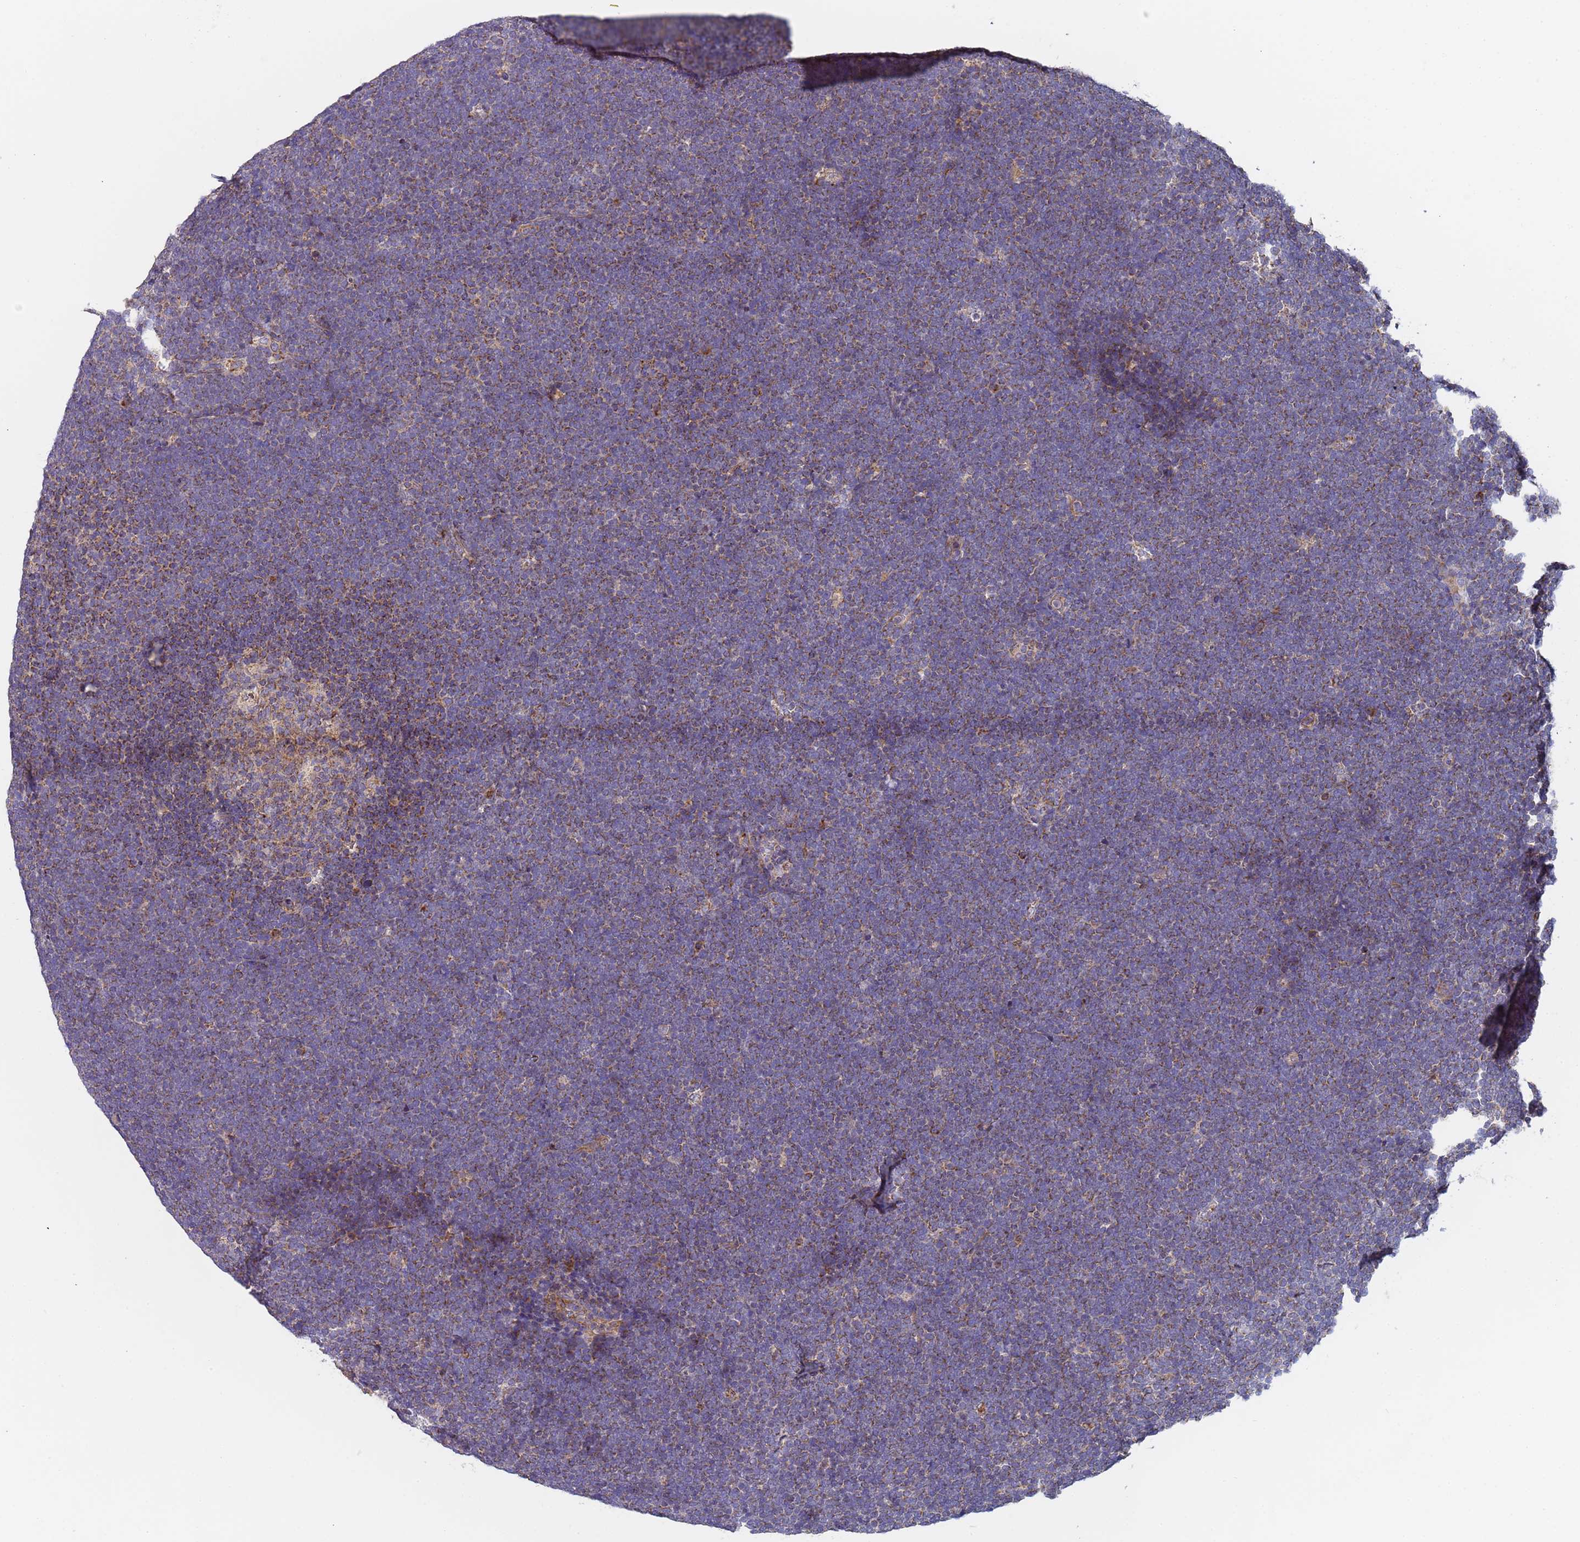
{"staining": {"intensity": "weak", "quantity": "25%-75%", "location": "cytoplasmic/membranous"}, "tissue": "lymphoma", "cell_type": "Tumor cells", "image_type": "cancer", "snomed": [{"axis": "morphology", "description": "Malignant lymphoma, non-Hodgkin's type, High grade"}, {"axis": "topography", "description": "Lymph node"}], "caption": "A brown stain labels weak cytoplasmic/membranous expression of a protein in human lymphoma tumor cells. The protein of interest is shown in brown color, while the nuclei are stained blue.", "gene": "TMEM126A", "patient": {"sex": "male", "age": 13}}